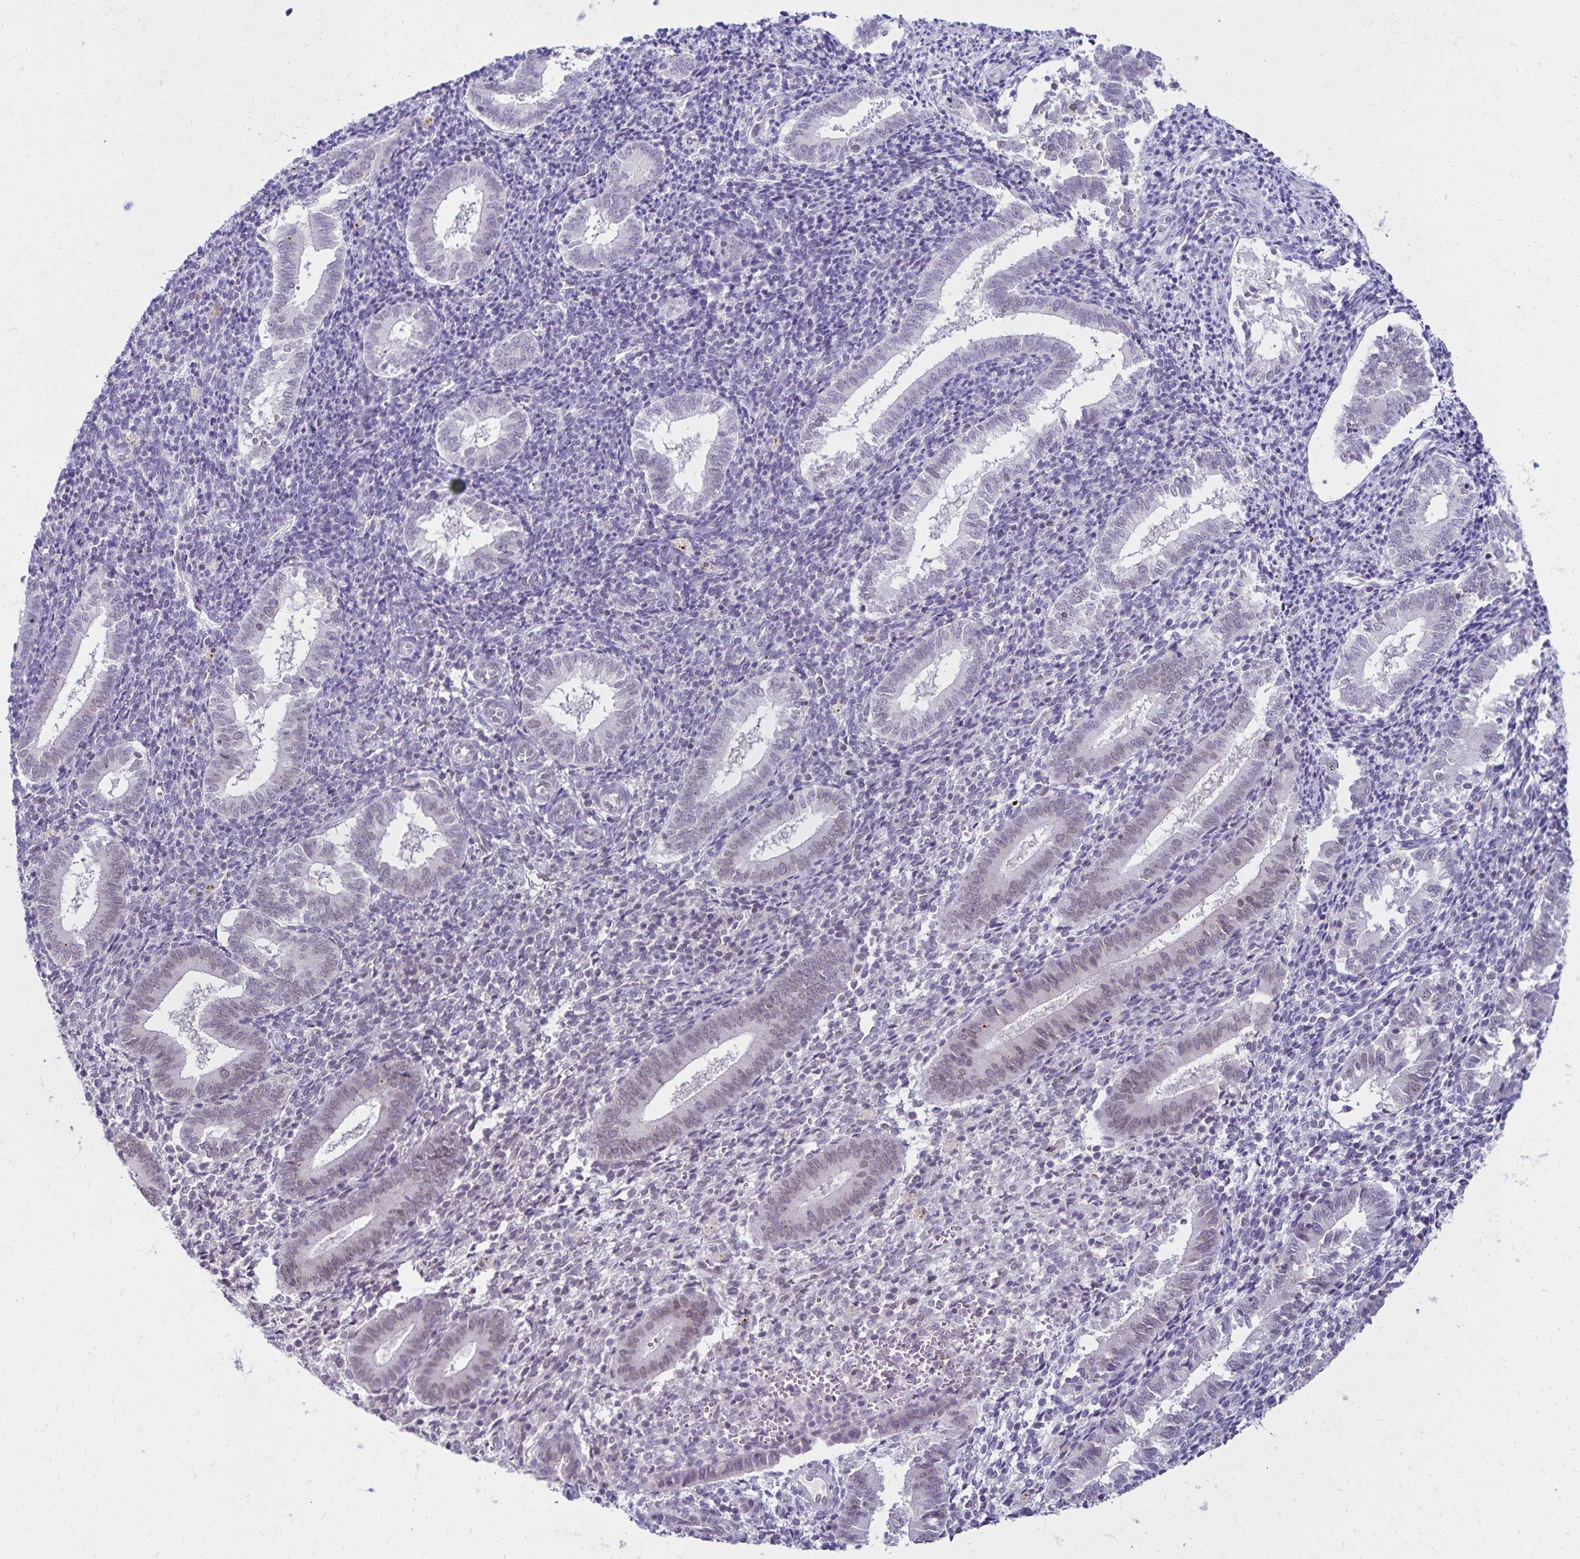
{"staining": {"intensity": "negative", "quantity": "none", "location": "none"}, "tissue": "endometrium", "cell_type": "Cells in endometrial stroma", "image_type": "normal", "snomed": [{"axis": "morphology", "description": "Normal tissue, NOS"}, {"axis": "topography", "description": "Endometrium"}], "caption": "An image of human endometrium is negative for staining in cells in endometrial stroma. Brightfield microscopy of immunohistochemistry stained with DAB (3,3'-diaminobenzidine) (brown) and hematoxylin (blue), captured at high magnification.", "gene": "FAM166C", "patient": {"sex": "female", "age": 25}}